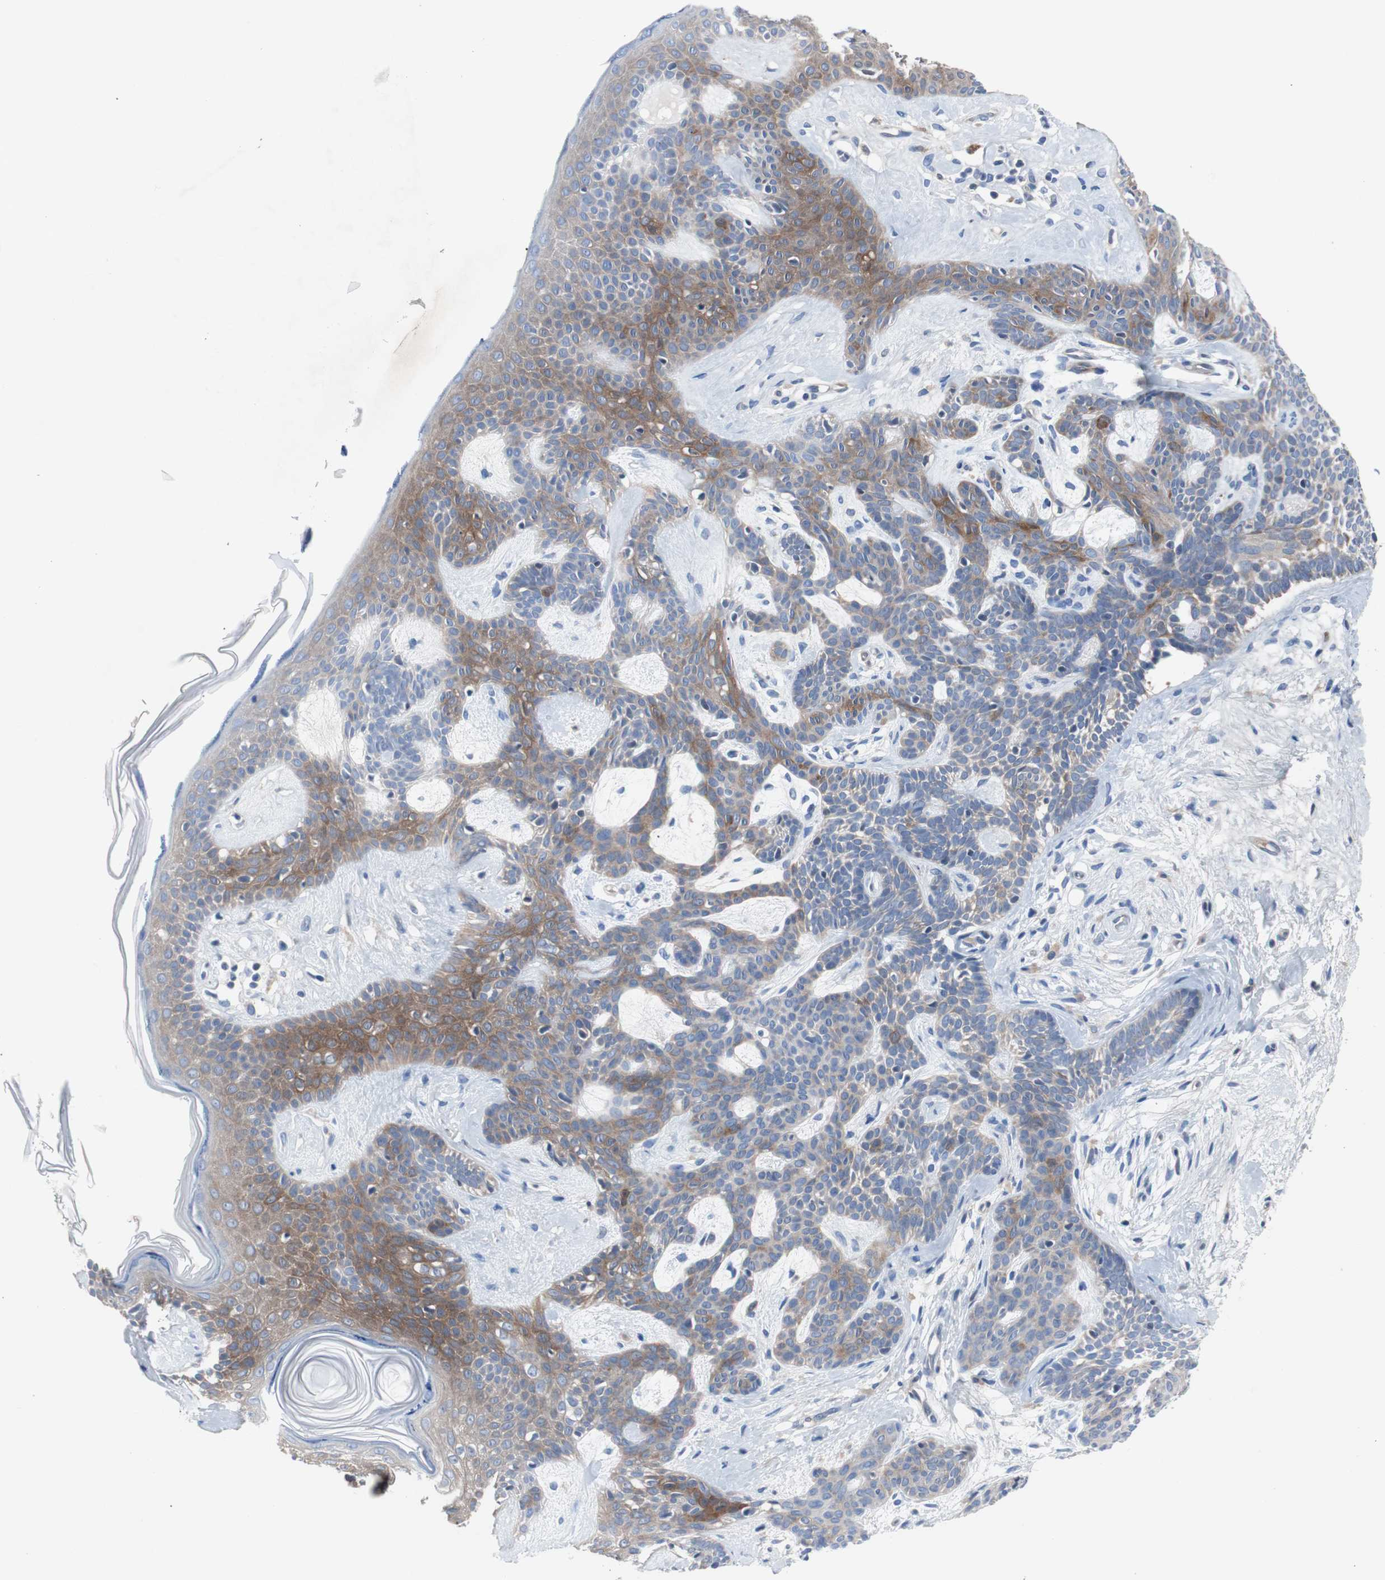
{"staining": {"intensity": "moderate", "quantity": ">75%", "location": "cytoplasmic/membranous"}, "tissue": "skin cancer", "cell_type": "Tumor cells", "image_type": "cancer", "snomed": [{"axis": "morphology", "description": "Developmental malformation"}, {"axis": "morphology", "description": "Basal cell carcinoma"}, {"axis": "topography", "description": "Skin"}], "caption": "Human basal cell carcinoma (skin) stained with a brown dye reveals moderate cytoplasmic/membranous positive staining in approximately >75% of tumor cells.", "gene": "EEF2K", "patient": {"sex": "female", "age": 62}}